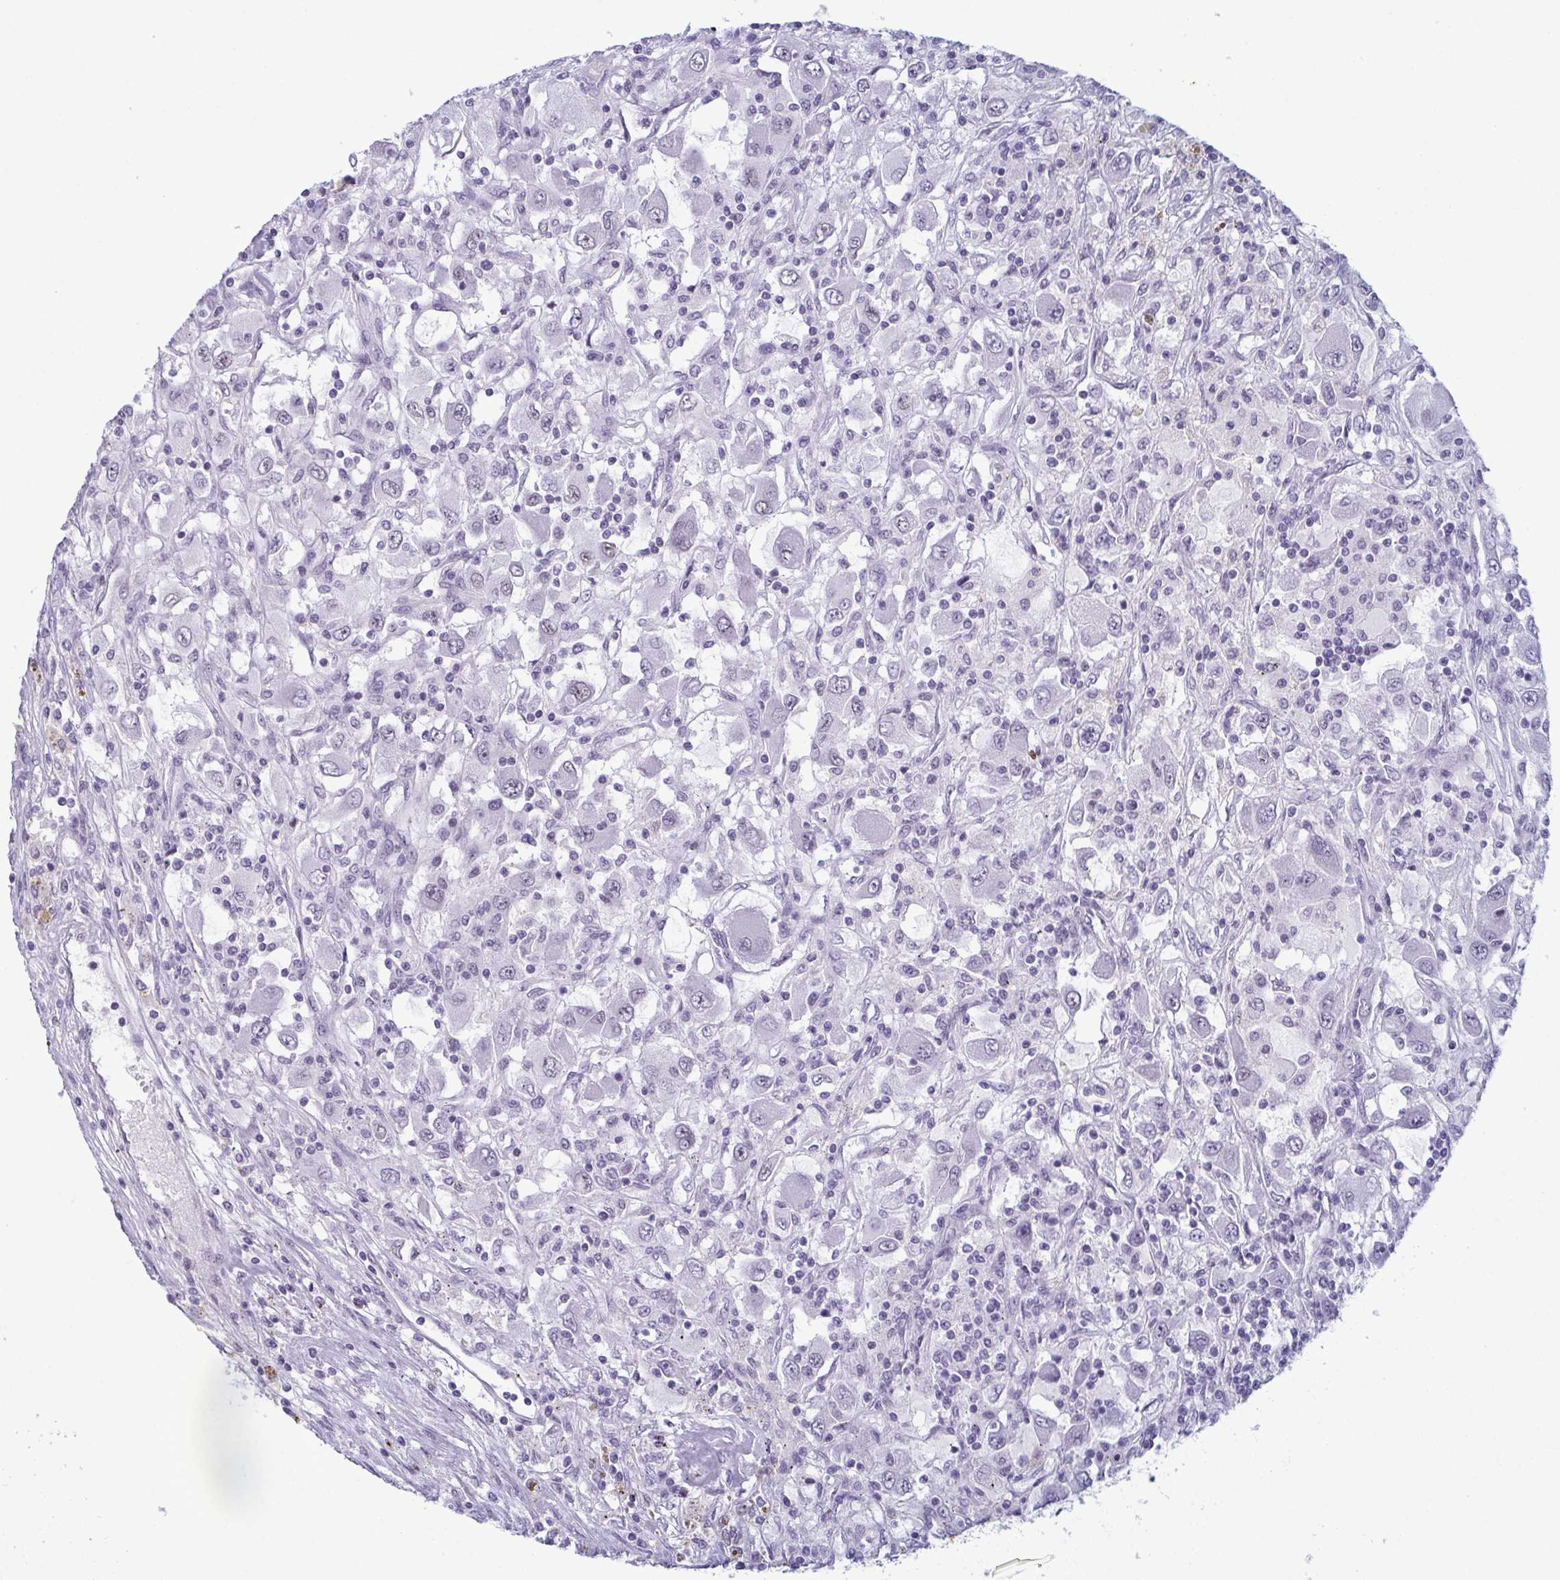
{"staining": {"intensity": "negative", "quantity": "none", "location": "none"}, "tissue": "renal cancer", "cell_type": "Tumor cells", "image_type": "cancer", "snomed": [{"axis": "morphology", "description": "Adenocarcinoma, NOS"}, {"axis": "topography", "description": "Kidney"}], "caption": "Protein analysis of adenocarcinoma (renal) displays no significant expression in tumor cells.", "gene": "RBM7", "patient": {"sex": "female", "age": 67}}